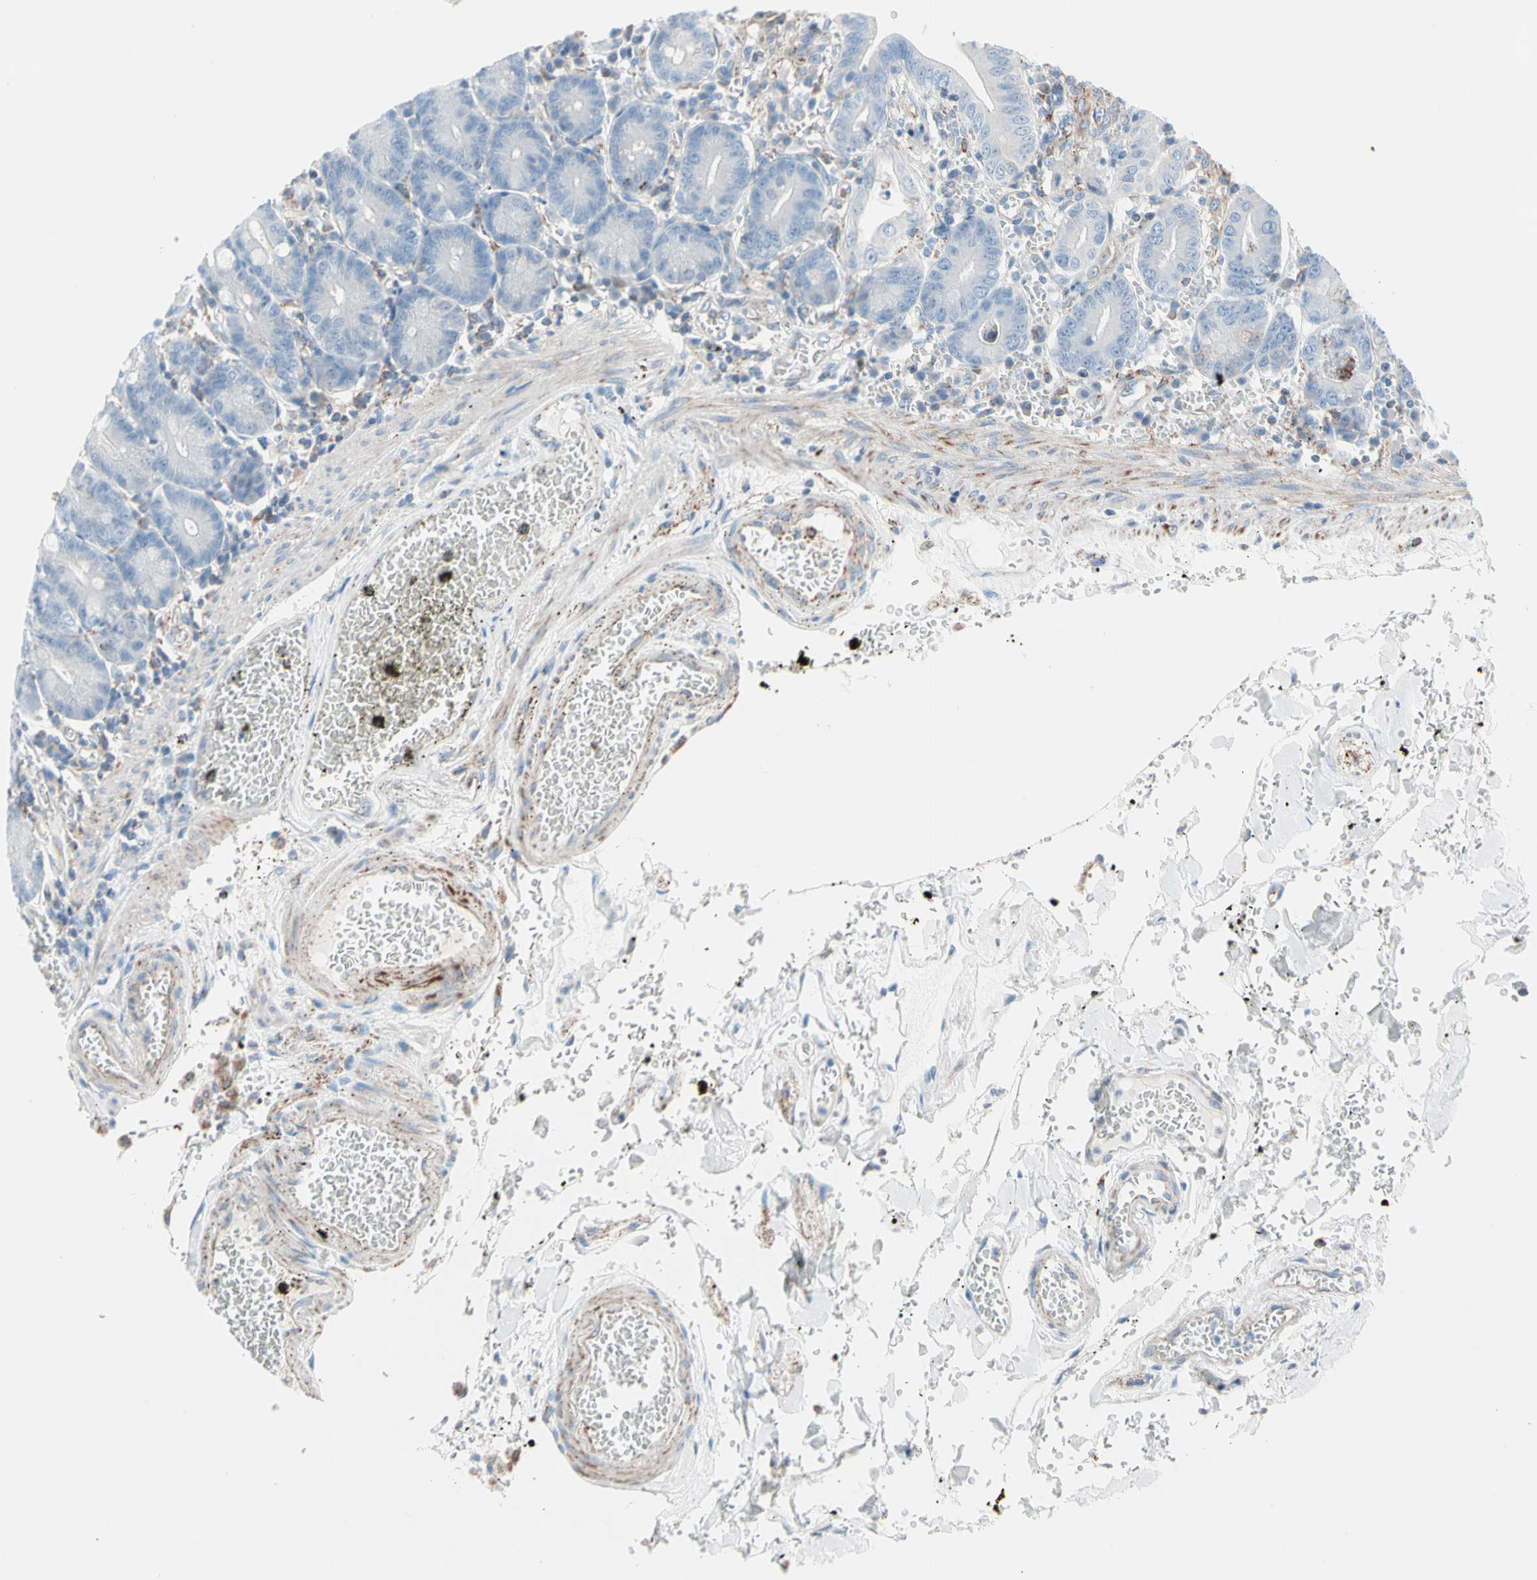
{"staining": {"intensity": "moderate", "quantity": "<25%", "location": "cytoplasmic/membranous"}, "tissue": "small intestine", "cell_type": "Glandular cells", "image_type": "normal", "snomed": [{"axis": "morphology", "description": "Normal tissue, NOS"}, {"axis": "topography", "description": "Small intestine"}], "caption": "The image shows immunohistochemical staining of benign small intestine. There is moderate cytoplasmic/membranous staining is seen in about <25% of glandular cells.", "gene": "HK1", "patient": {"sex": "male", "age": 71}}